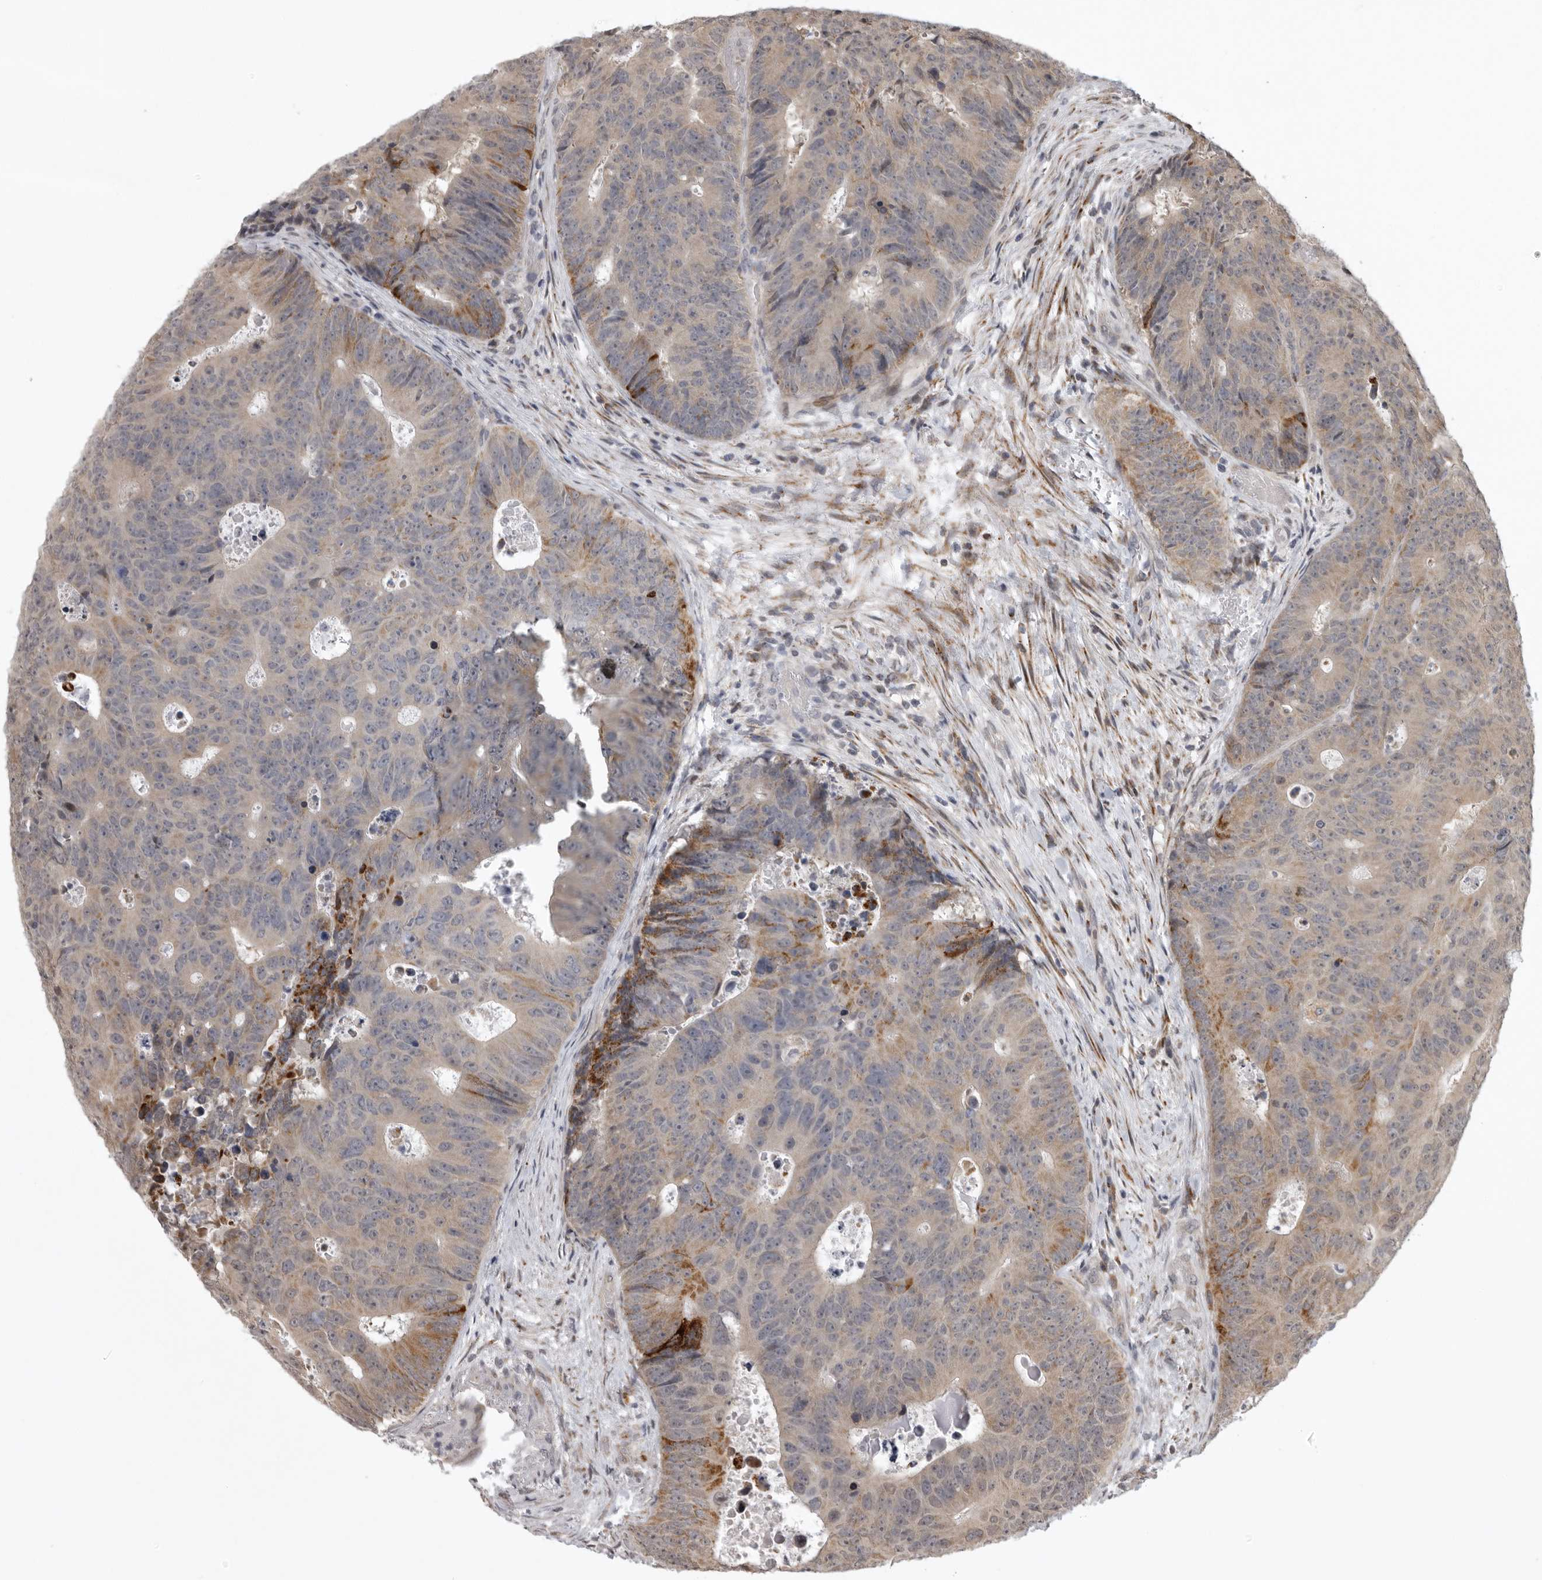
{"staining": {"intensity": "moderate", "quantity": "<25%", "location": "cytoplasmic/membranous"}, "tissue": "colorectal cancer", "cell_type": "Tumor cells", "image_type": "cancer", "snomed": [{"axis": "morphology", "description": "Adenocarcinoma, NOS"}, {"axis": "topography", "description": "Colon"}], "caption": "Colorectal cancer stained with DAB immunohistochemistry demonstrates low levels of moderate cytoplasmic/membranous positivity in about <25% of tumor cells.", "gene": "C1orf109", "patient": {"sex": "male", "age": 87}}